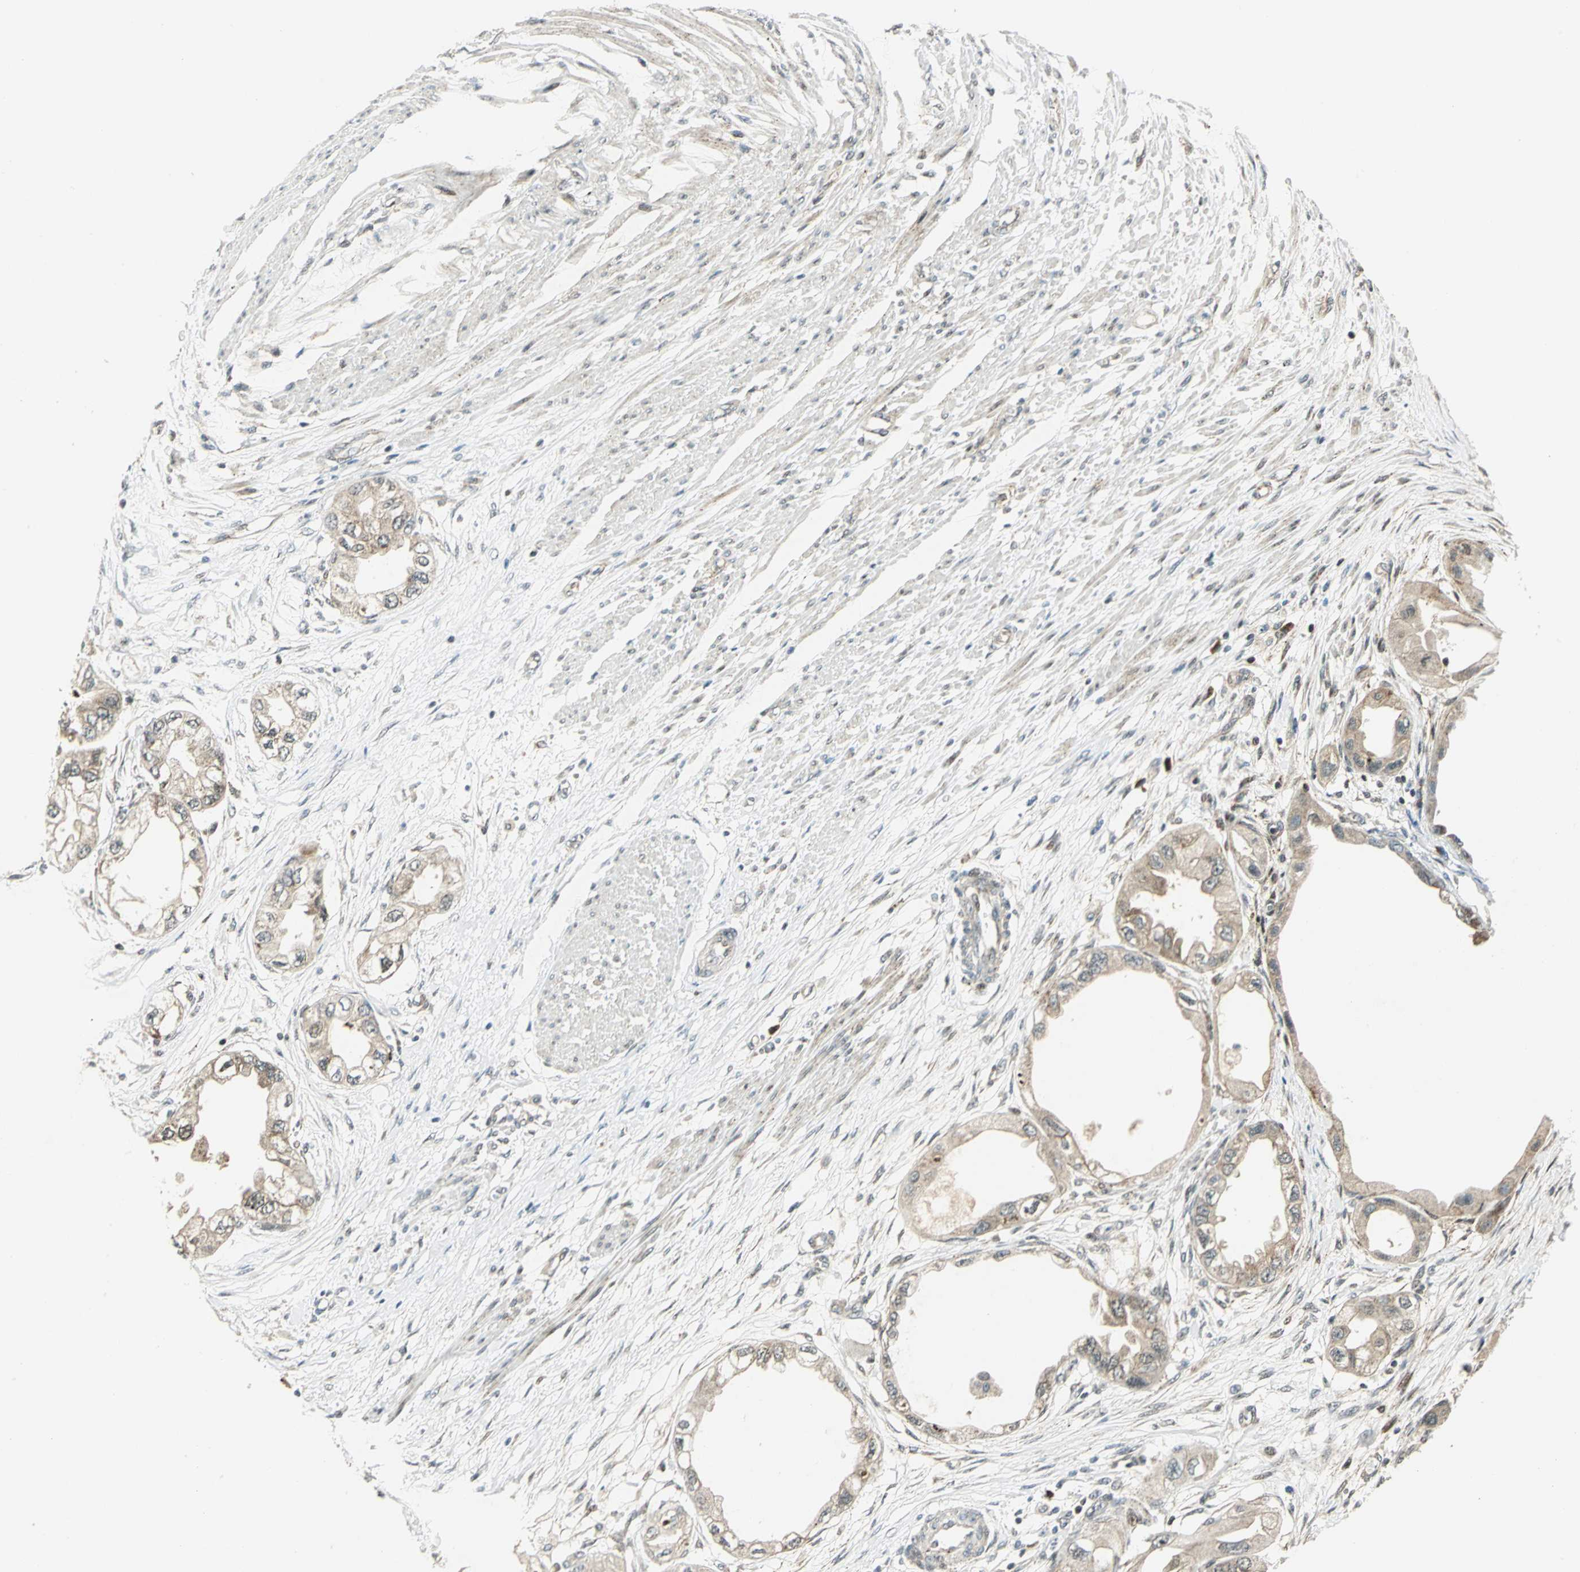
{"staining": {"intensity": "weak", "quantity": ">75%", "location": "cytoplasmic/membranous"}, "tissue": "endometrial cancer", "cell_type": "Tumor cells", "image_type": "cancer", "snomed": [{"axis": "morphology", "description": "Adenocarcinoma, NOS"}, {"axis": "topography", "description": "Endometrium"}], "caption": "Endometrial cancer stained with DAB (3,3'-diaminobenzidine) immunohistochemistry shows low levels of weak cytoplasmic/membranous positivity in about >75% of tumor cells.", "gene": "ATP6V1A", "patient": {"sex": "female", "age": 67}}